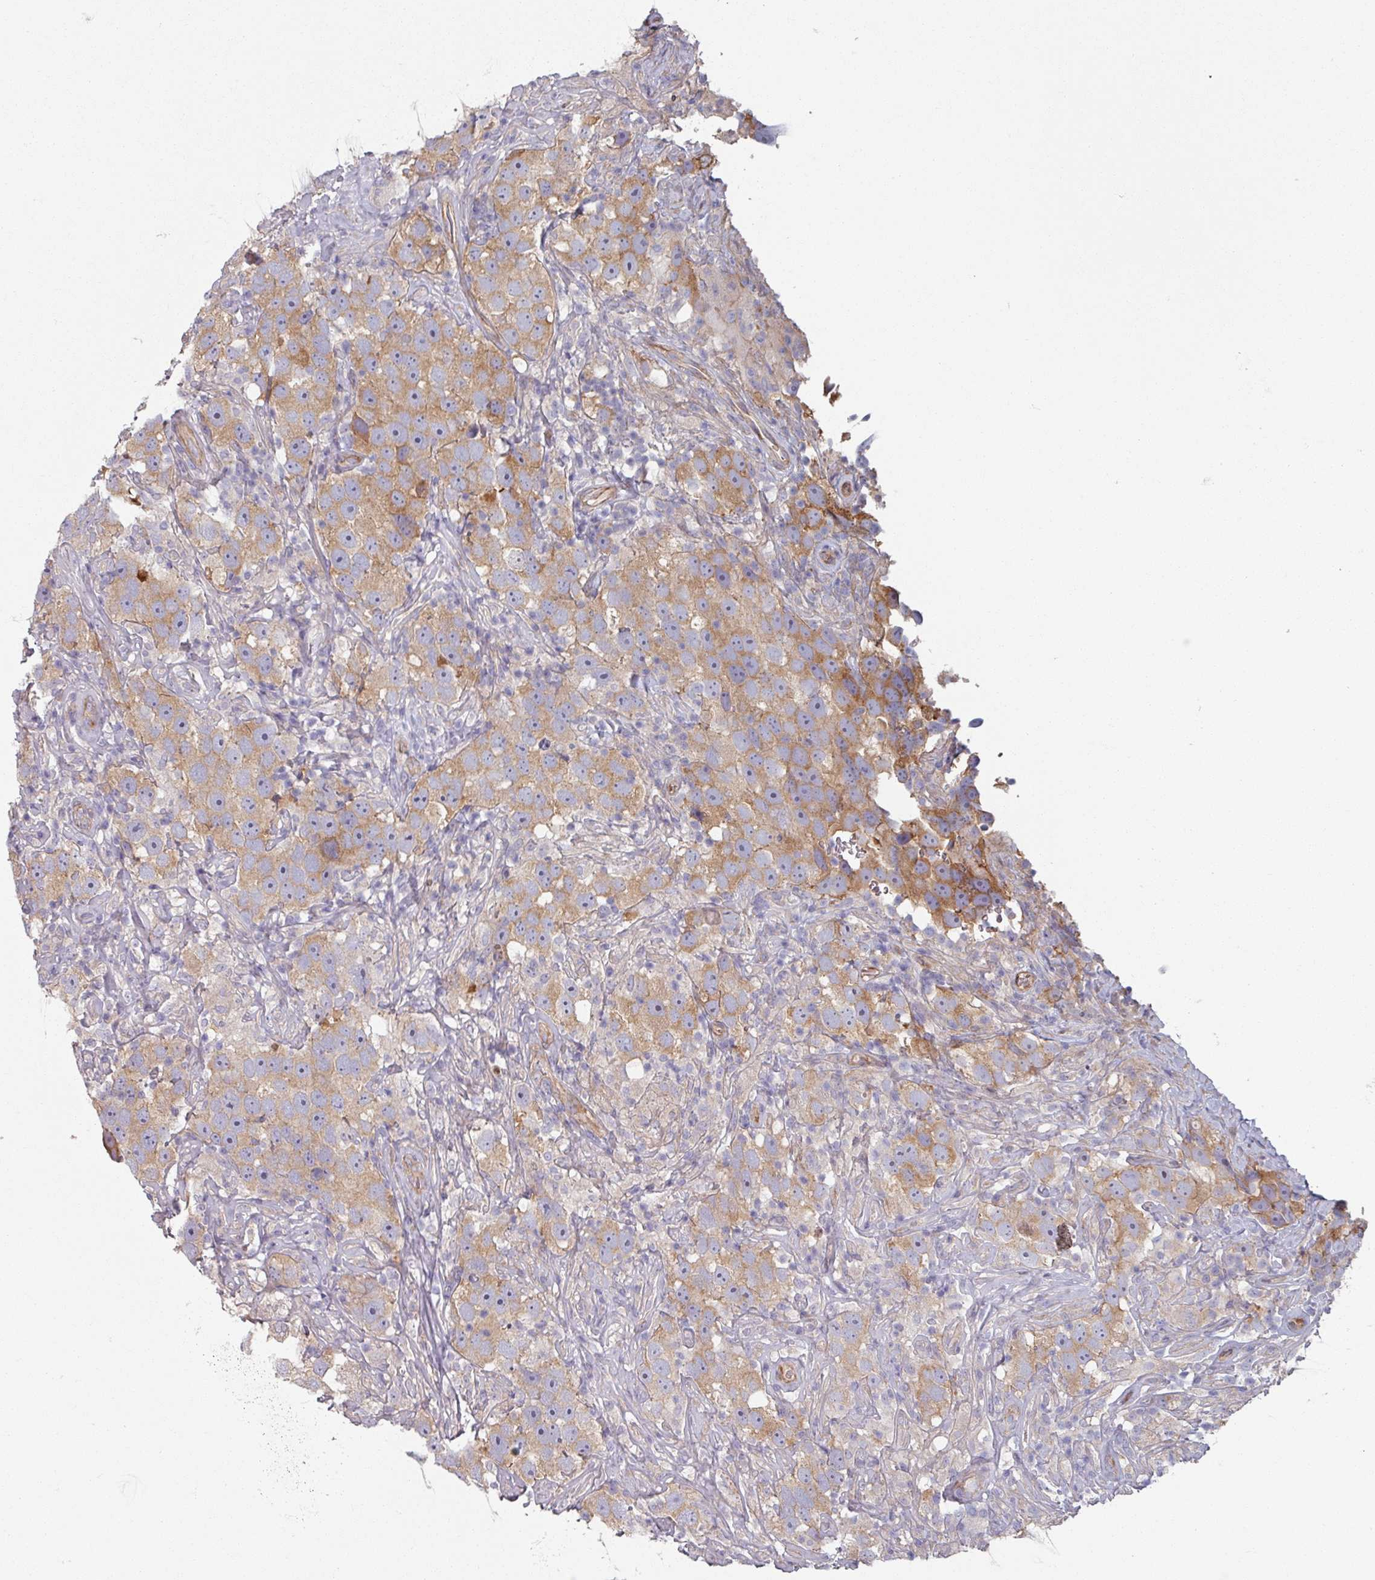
{"staining": {"intensity": "moderate", "quantity": "25%-75%", "location": "cytoplasmic/membranous"}, "tissue": "testis cancer", "cell_type": "Tumor cells", "image_type": "cancer", "snomed": [{"axis": "morphology", "description": "Seminoma, NOS"}, {"axis": "topography", "description": "Testis"}], "caption": "This micrograph reveals IHC staining of human testis cancer (seminoma), with medium moderate cytoplasmic/membranous expression in about 25%-75% of tumor cells.", "gene": "C4BPB", "patient": {"sex": "male", "age": 49}}